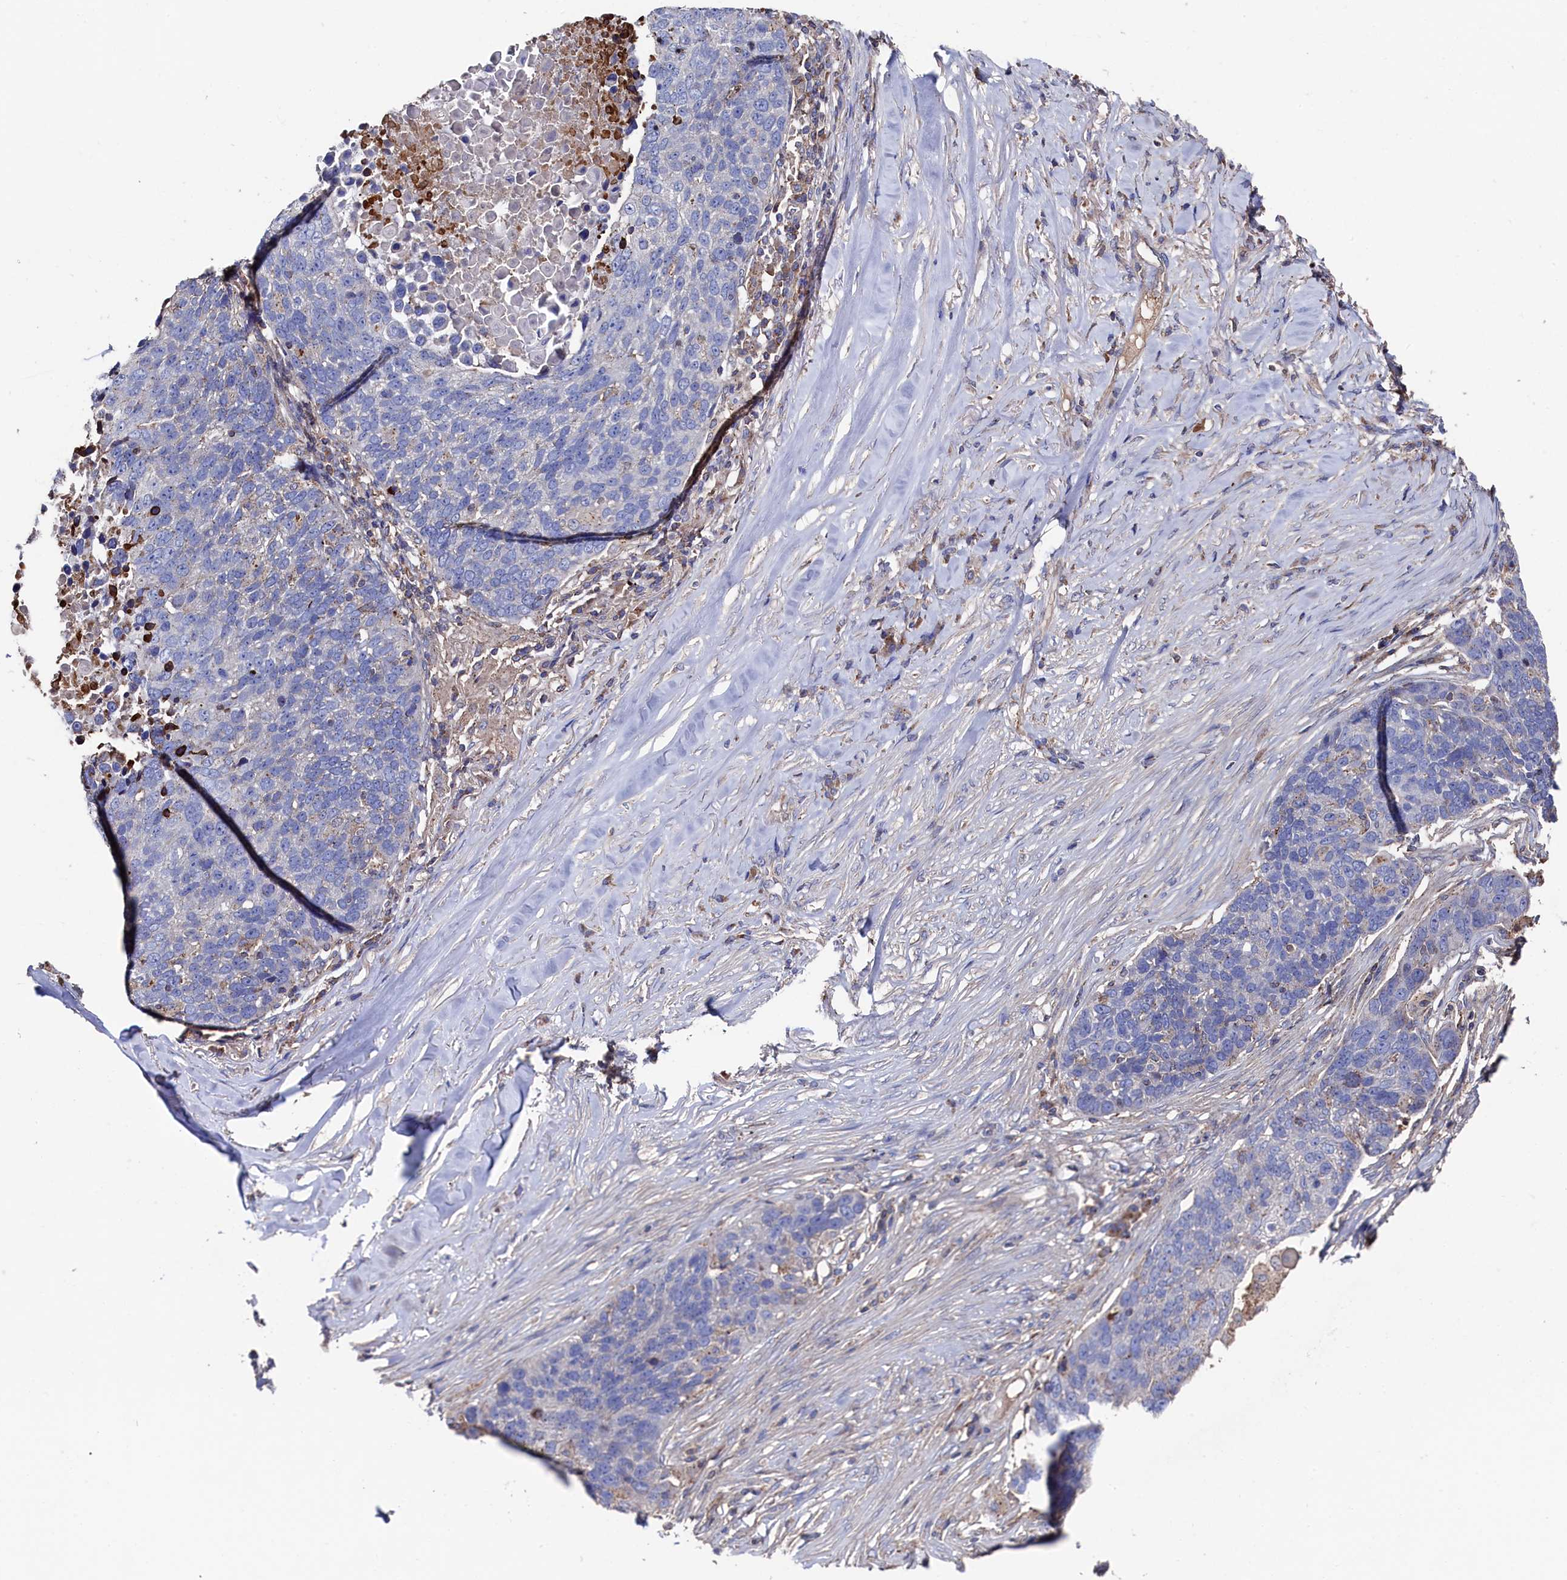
{"staining": {"intensity": "negative", "quantity": "none", "location": "none"}, "tissue": "lung cancer", "cell_type": "Tumor cells", "image_type": "cancer", "snomed": [{"axis": "morphology", "description": "Normal tissue, NOS"}, {"axis": "morphology", "description": "Squamous cell carcinoma, NOS"}, {"axis": "topography", "description": "Lymph node"}, {"axis": "topography", "description": "Lung"}], "caption": "This is a photomicrograph of immunohistochemistry staining of squamous cell carcinoma (lung), which shows no positivity in tumor cells. Nuclei are stained in blue.", "gene": "TK2", "patient": {"sex": "male", "age": 66}}